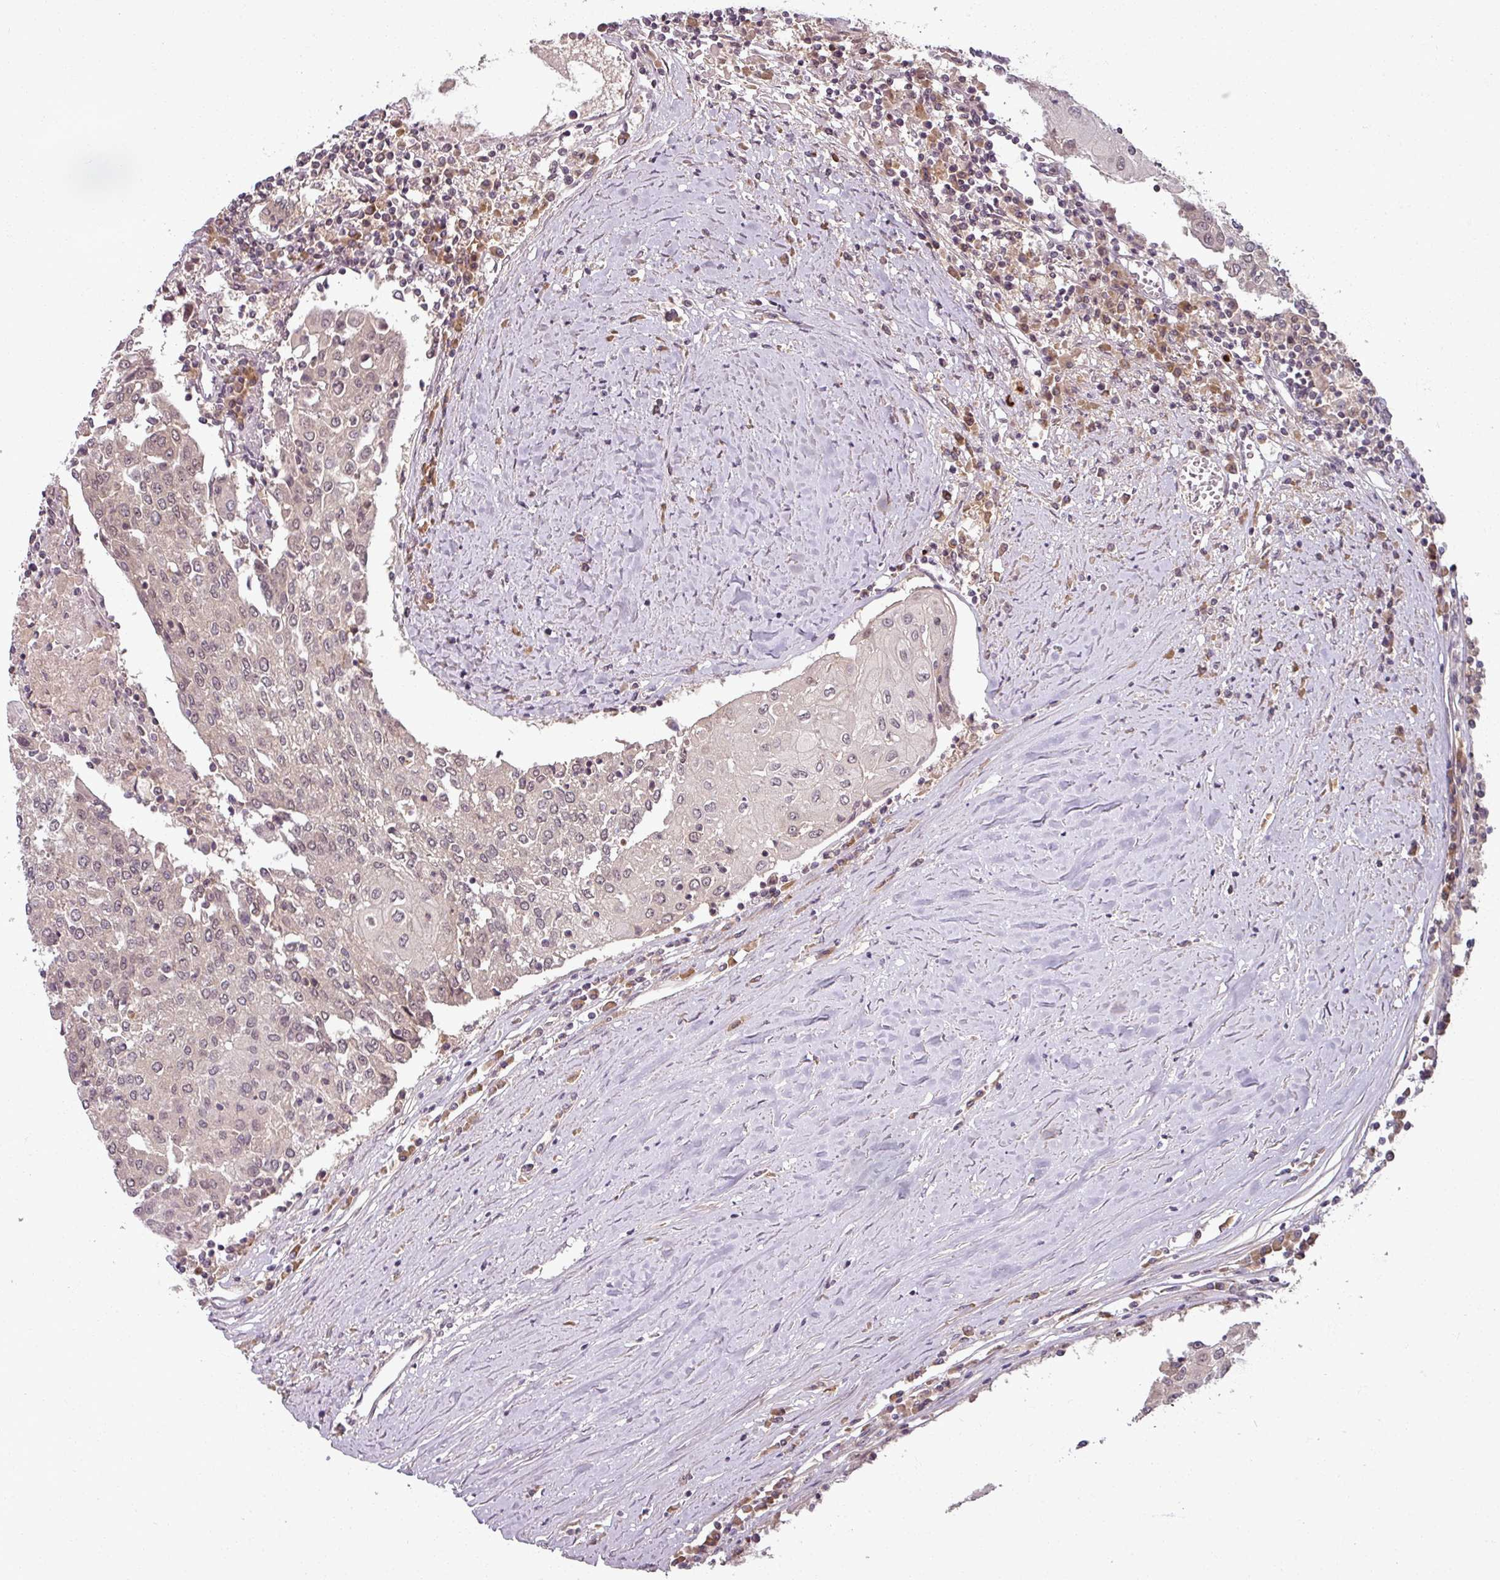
{"staining": {"intensity": "weak", "quantity": "<25%", "location": "nuclear"}, "tissue": "urothelial cancer", "cell_type": "Tumor cells", "image_type": "cancer", "snomed": [{"axis": "morphology", "description": "Urothelial carcinoma, High grade"}, {"axis": "topography", "description": "Urinary bladder"}], "caption": "Urothelial cancer stained for a protein using immunohistochemistry (IHC) reveals no staining tumor cells.", "gene": "POLR2G", "patient": {"sex": "female", "age": 85}}